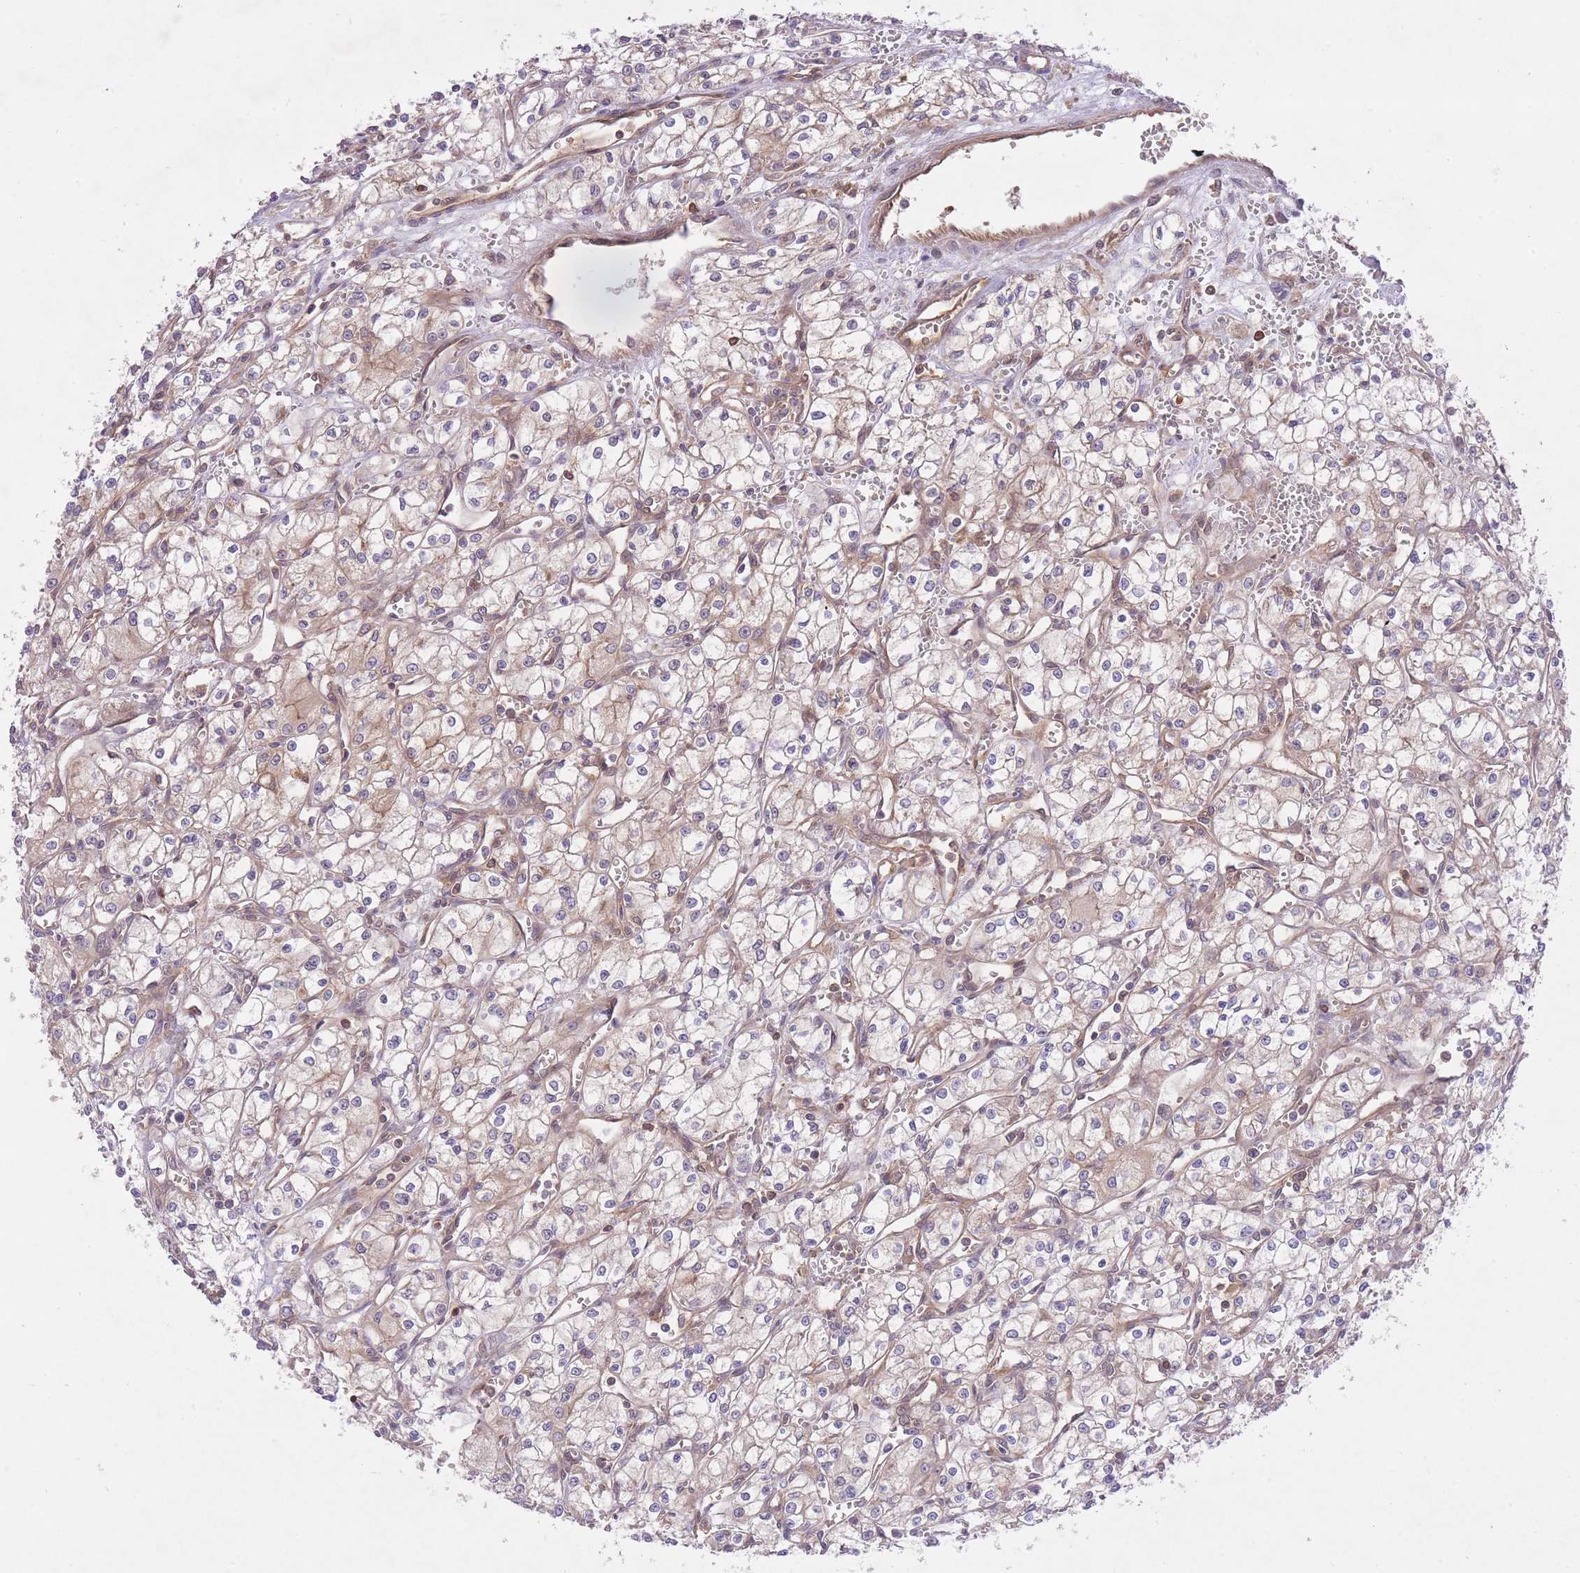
{"staining": {"intensity": "negative", "quantity": "none", "location": "none"}, "tissue": "renal cancer", "cell_type": "Tumor cells", "image_type": "cancer", "snomed": [{"axis": "morphology", "description": "Adenocarcinoma, NOS"}, {"axis": "topography", "description": "Kidney"}], "caption": "Renal adenocarcinoma stained for a protein using immunohistochemistry (IHC) exhibits no expression tumor cells.", "gene": "PREP", "patient": {"sex": "male", "age": 59}}